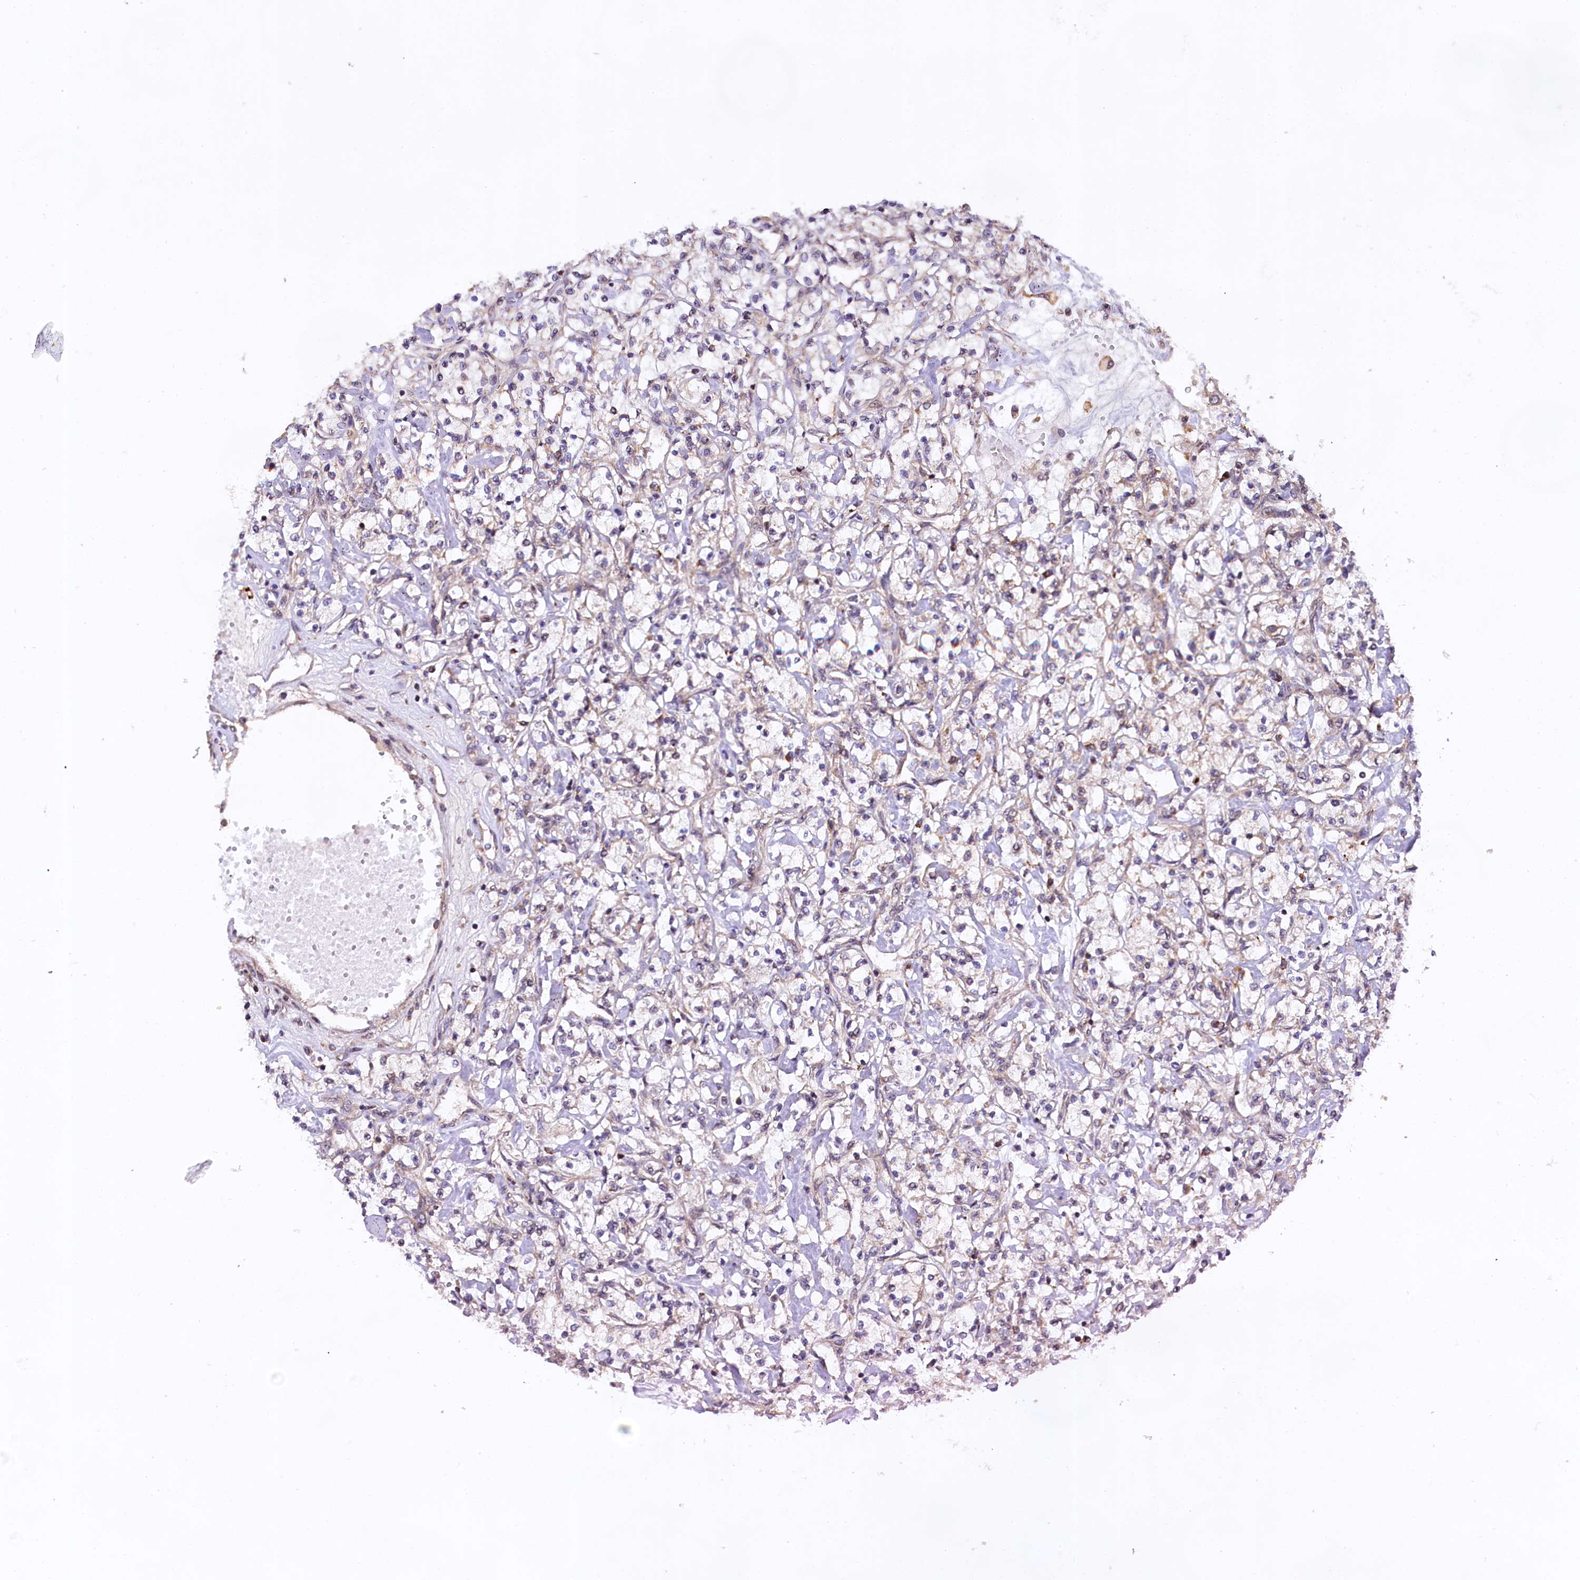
{"staining": {"intensity": "moderate", "quantity": "25%-75%", "location": "cytoplasmic/membranous"}, "tissue": "renal cancer", "cell_type": "Tumor cells", "image_type": "cancer", "snomed": [{"axis": "morphology", "description": "Adenocarcinoma, NOS"}, {"axis": "topography", "description": "Kidney"}], "caption": "Renal cancer (adenocarcinoma) was stained to show a protein in brown. There is medium levels of moderate cytoplasmic/membranous positivity in approximately 25%-75% of tumor cells.", "gene": "DOHH", "patient": {"sex": "female", "age": 59}}